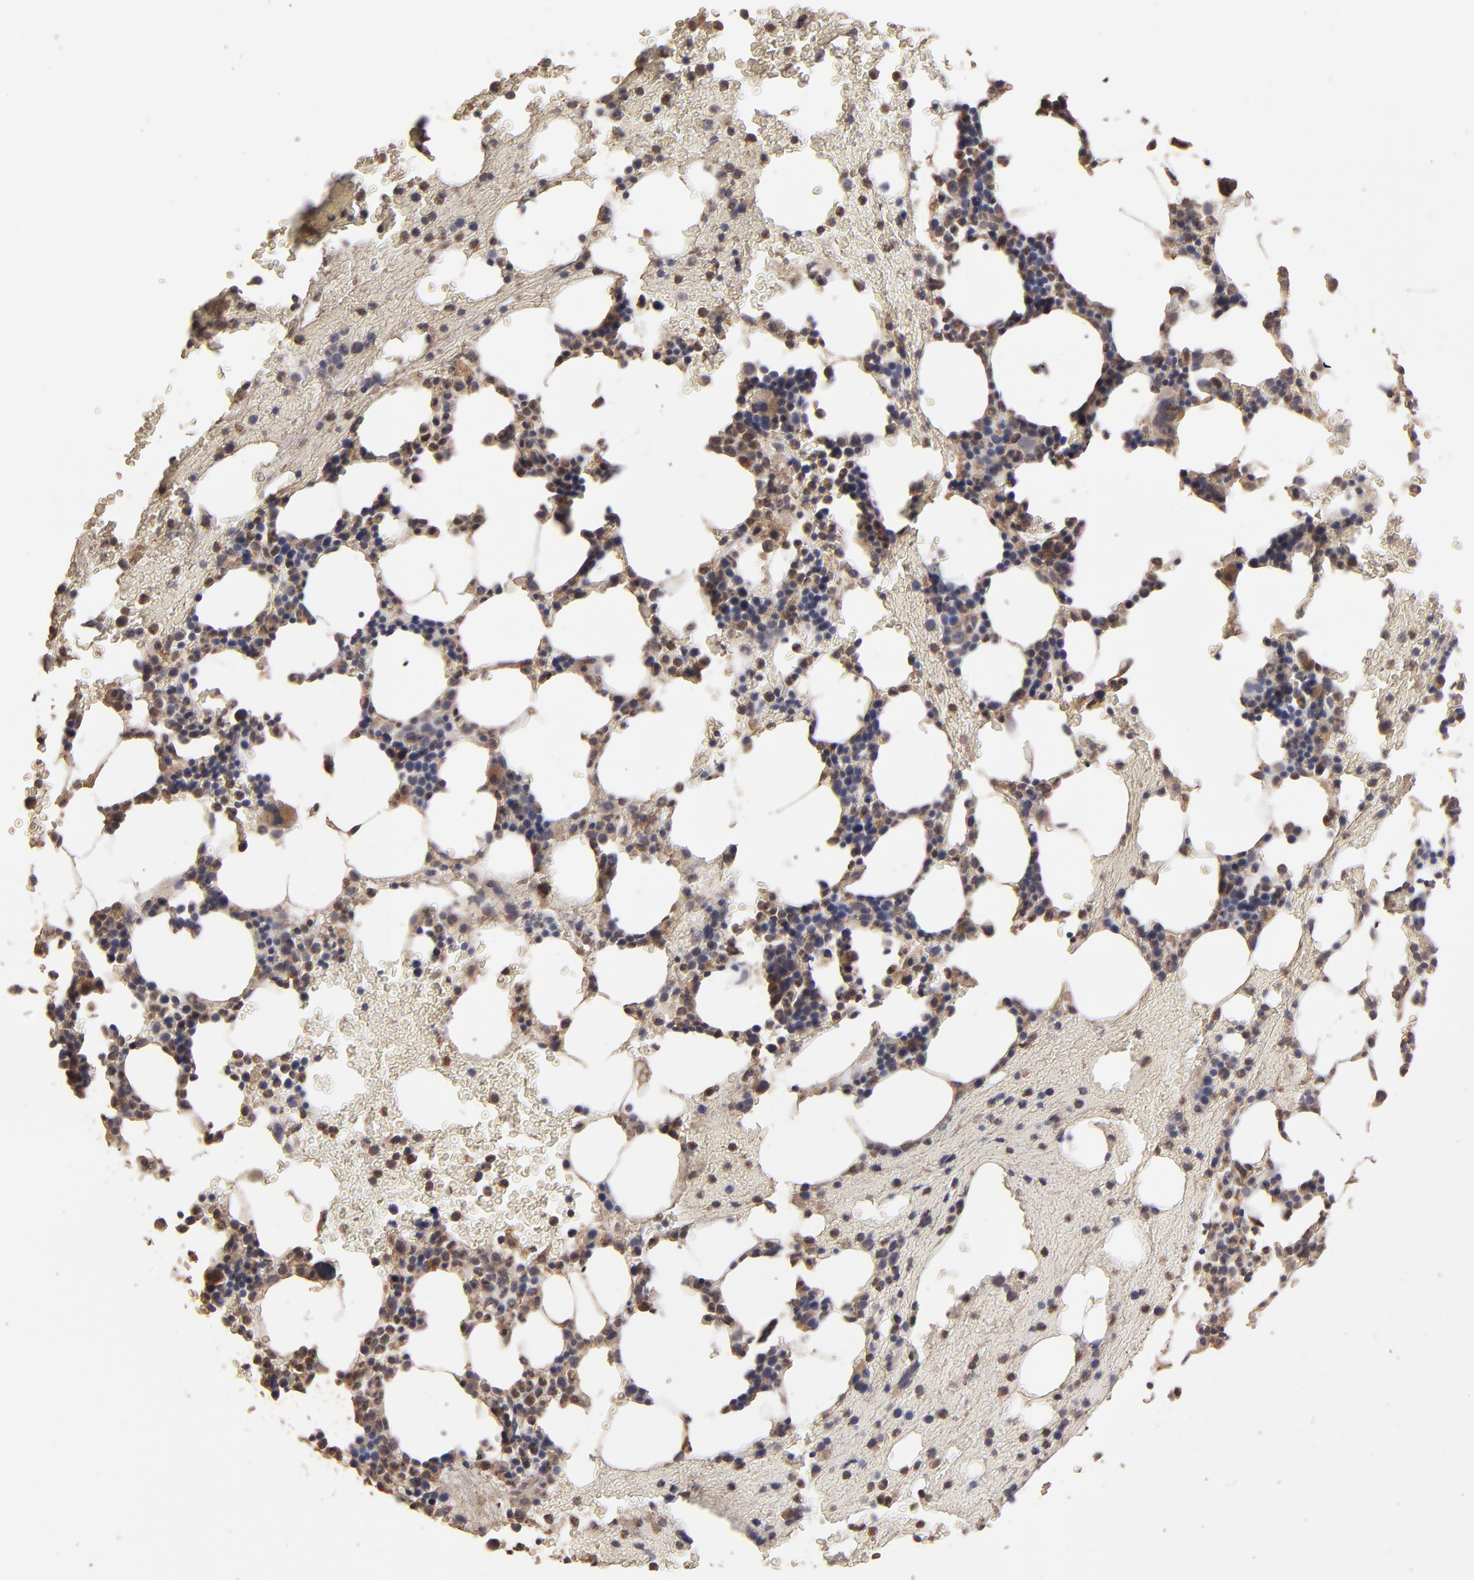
{"staining": {"intensity": "moderate", "quantity": "25%-75%", "location": "cytoplasmic/membranous"}, "tissue": "bone marrow", "cell_type": "Hematopoietic cells", "image_type": "normal", "snomed": [{"axis": "morphology", "description": "Normal tissue, NOS"}, {"axis": "topography", "description": "Bone marrow"}], "caption": "IHC (DAB (3,3'-diaminobenzidine)) staining of benign human bone marrow shows moderate cytoplasmic/membranous protein expression in approximately 25%-75% of hematopoietic cells. (DAB IHC, brown staining for protein, blue staining for nuclei).", "gene": "MMP2", "patient": {"sex": "female", "age": 84}}